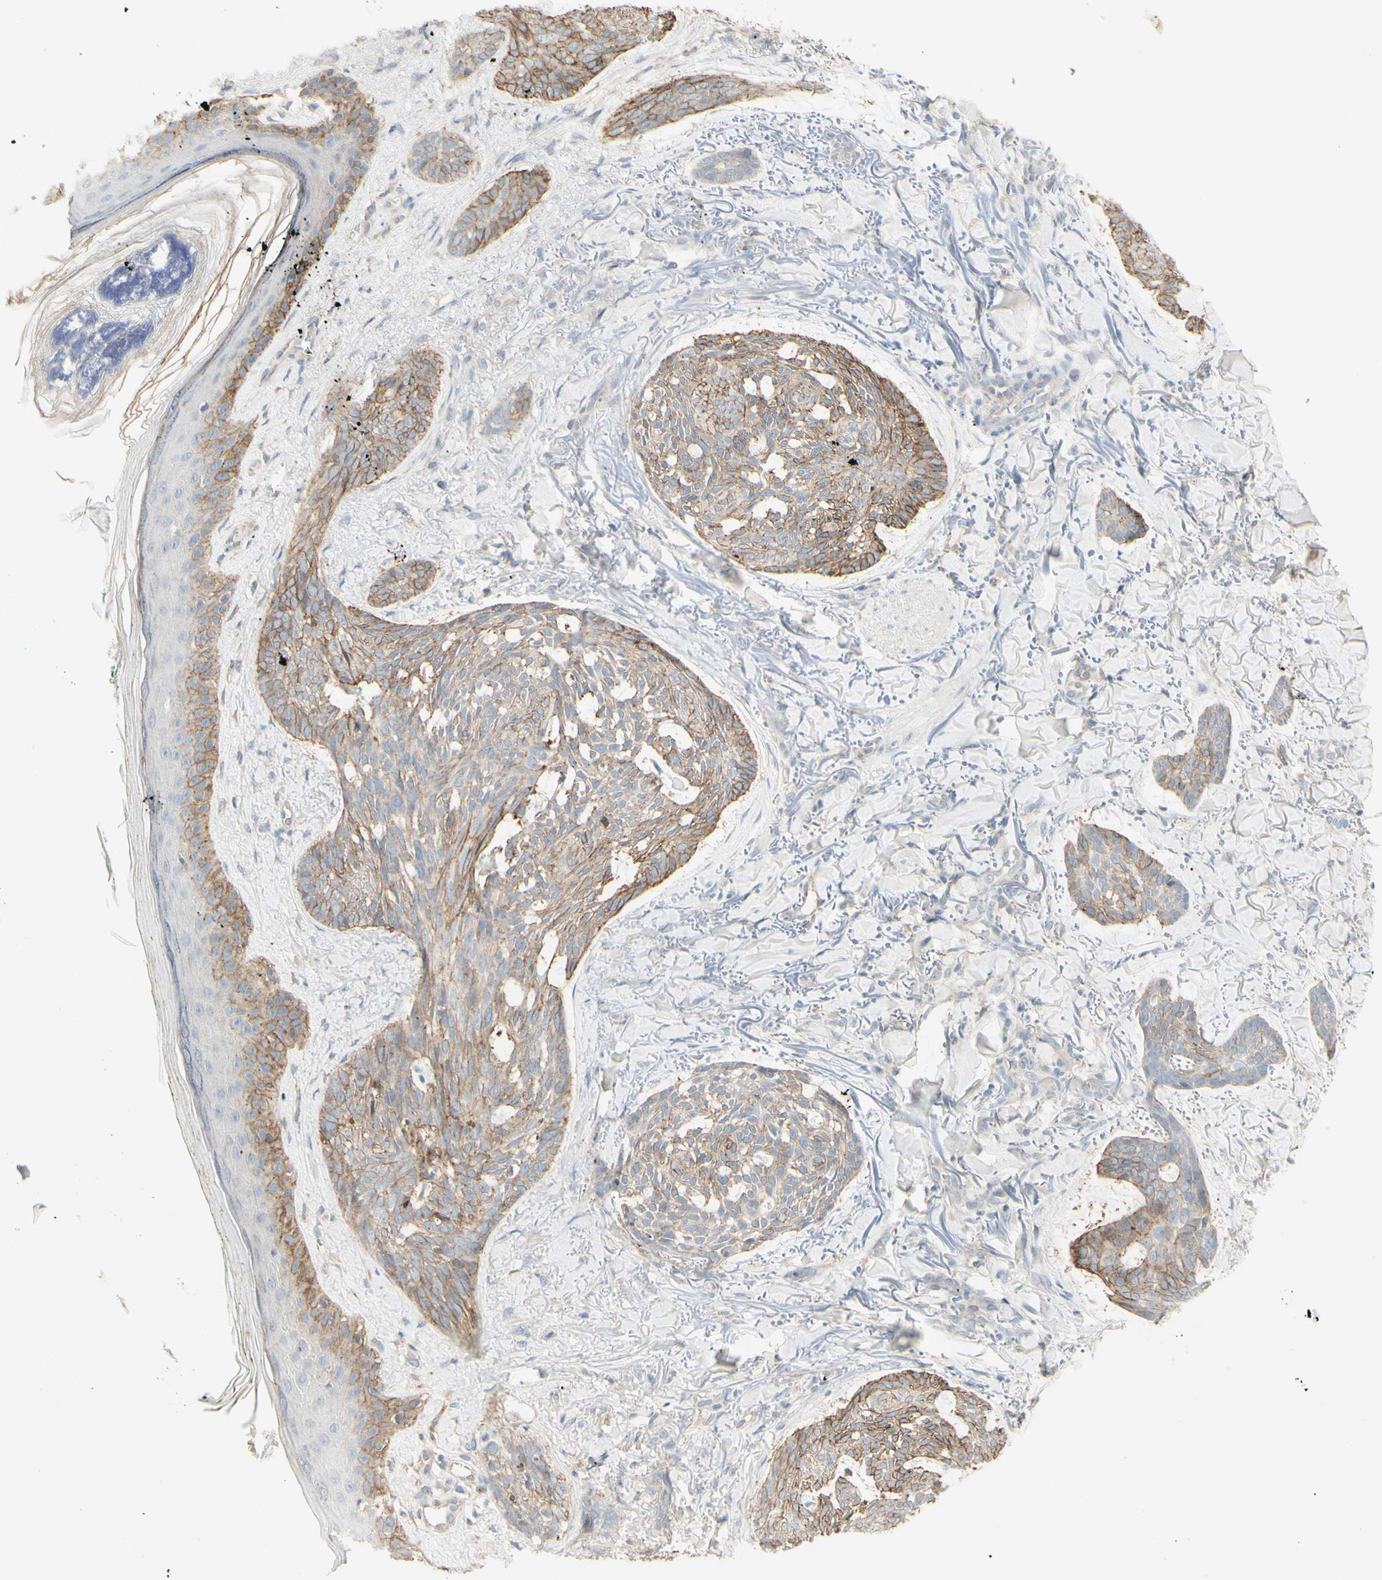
{"staining": {"intensity": "moderate", "quantity": ">75%", "location": "cytoplasmic/membranous"}, "tissue": "skin cancer", "cell_type": "Tumor cells", "image_type": "cancer", "snomed": [{"axis": "morphology", "description": "Basal cell carcinoma"}, {"axis": "topography", "description": "Skin"}], "caption": "Skin cancer (basal cell carcinoma) stained for a protein displays moderate cytoplasmic/membranous positivity in tumor cells. The staining was performed using DAB (3,3'-diaminobenzidine), with brown indicating positive protein expression. Nuclei are stained blue with hematoxylin.", "gene": "RNF149", "patient": {"sex": "male", "age": 43}}